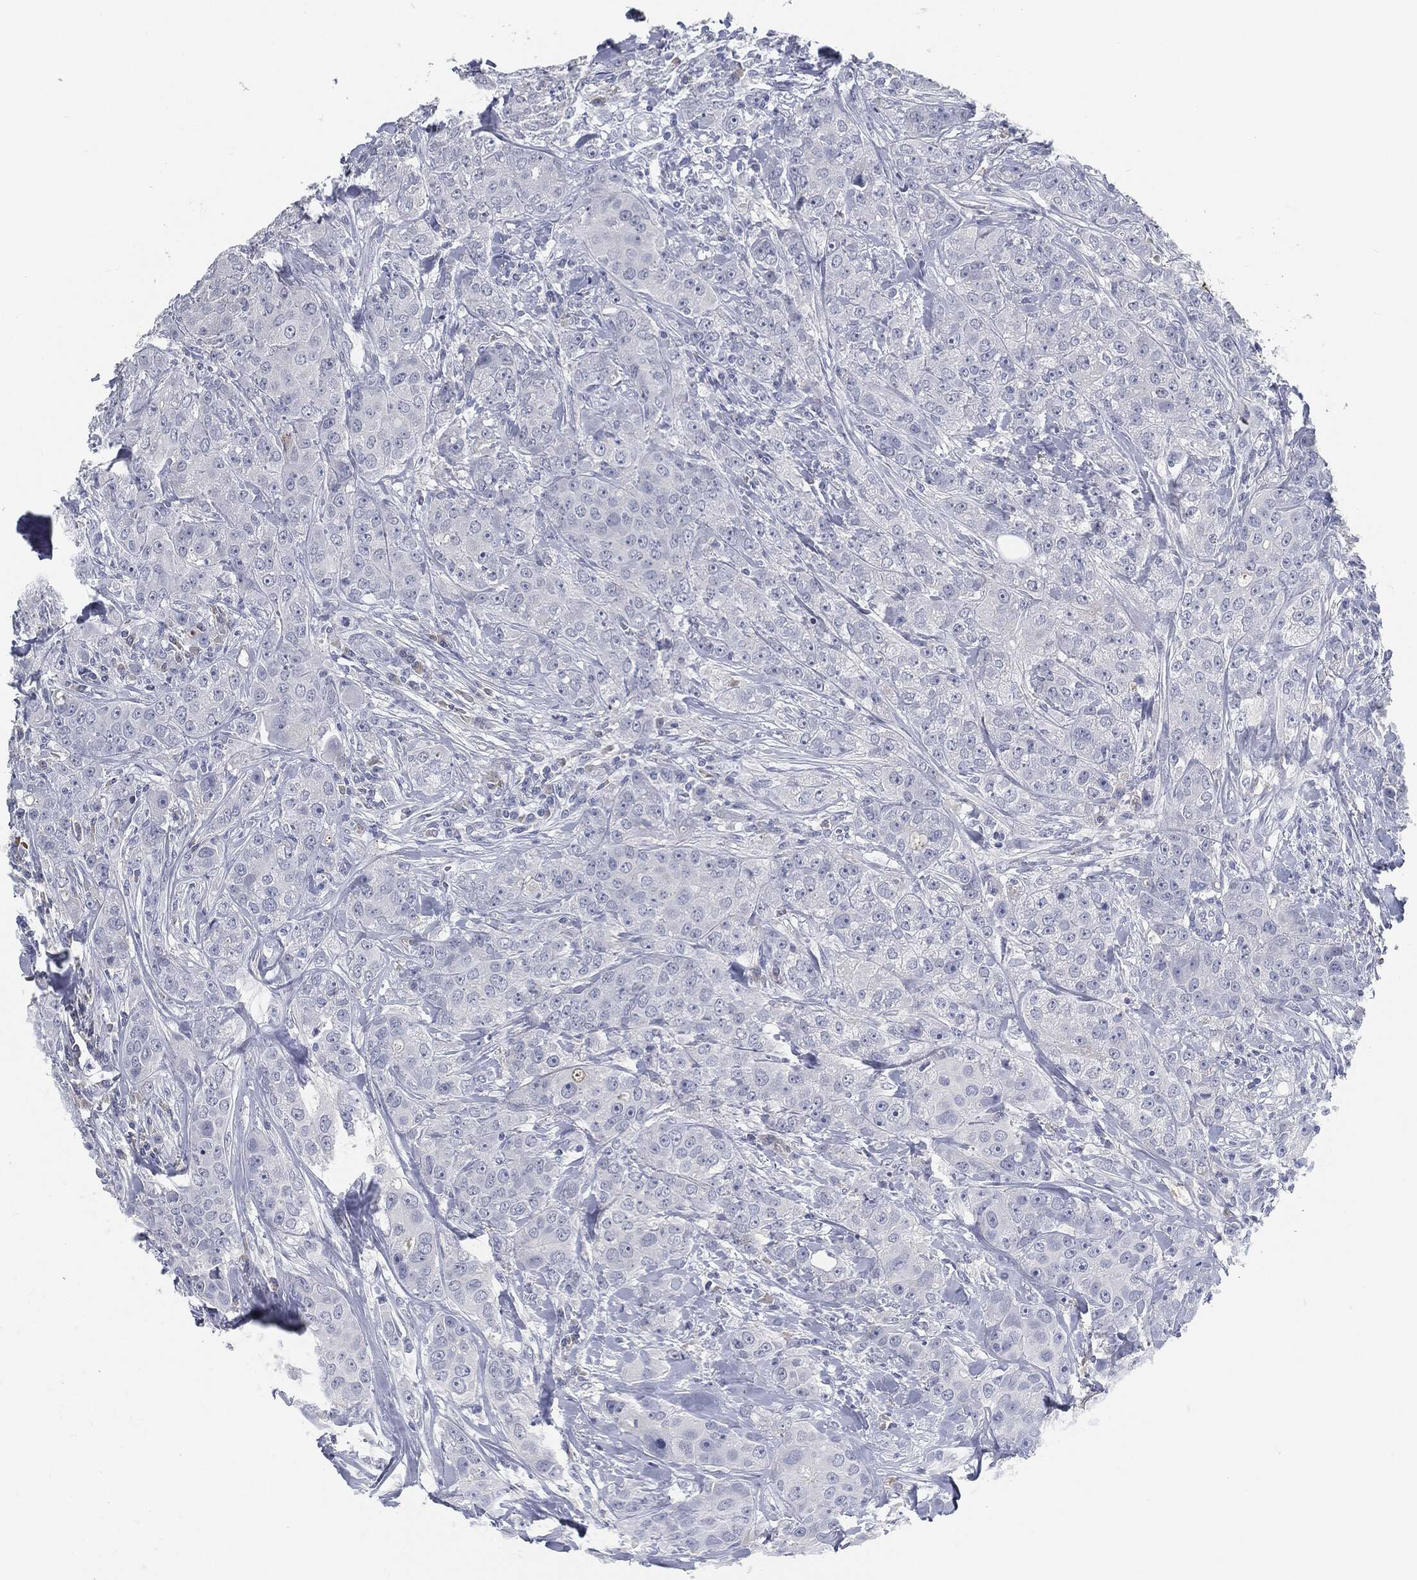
{"staining": {"intensity": "negative", "quantity": "none", "location": "none"}, "tissue": "breast cancer", "cell_type": "Tumor cells", "image_type": "cancer", "snomed": [{"axis": "morphology", "description": "Duct carcinoma"}, {"axis": "topography", "description": "Breast"}], "caption": "A histopathology image of breast cancer stained for a protein shows no brown staining in tumor cells. Brightfield microscopy of immunohistochemistry stained with DAB (3,3'-diaminobenzidine) (brown) and hematoxylin (blue), captured at high magnification.", "gene": "MST1", "patient": {"sex": "female", "age": 43}}